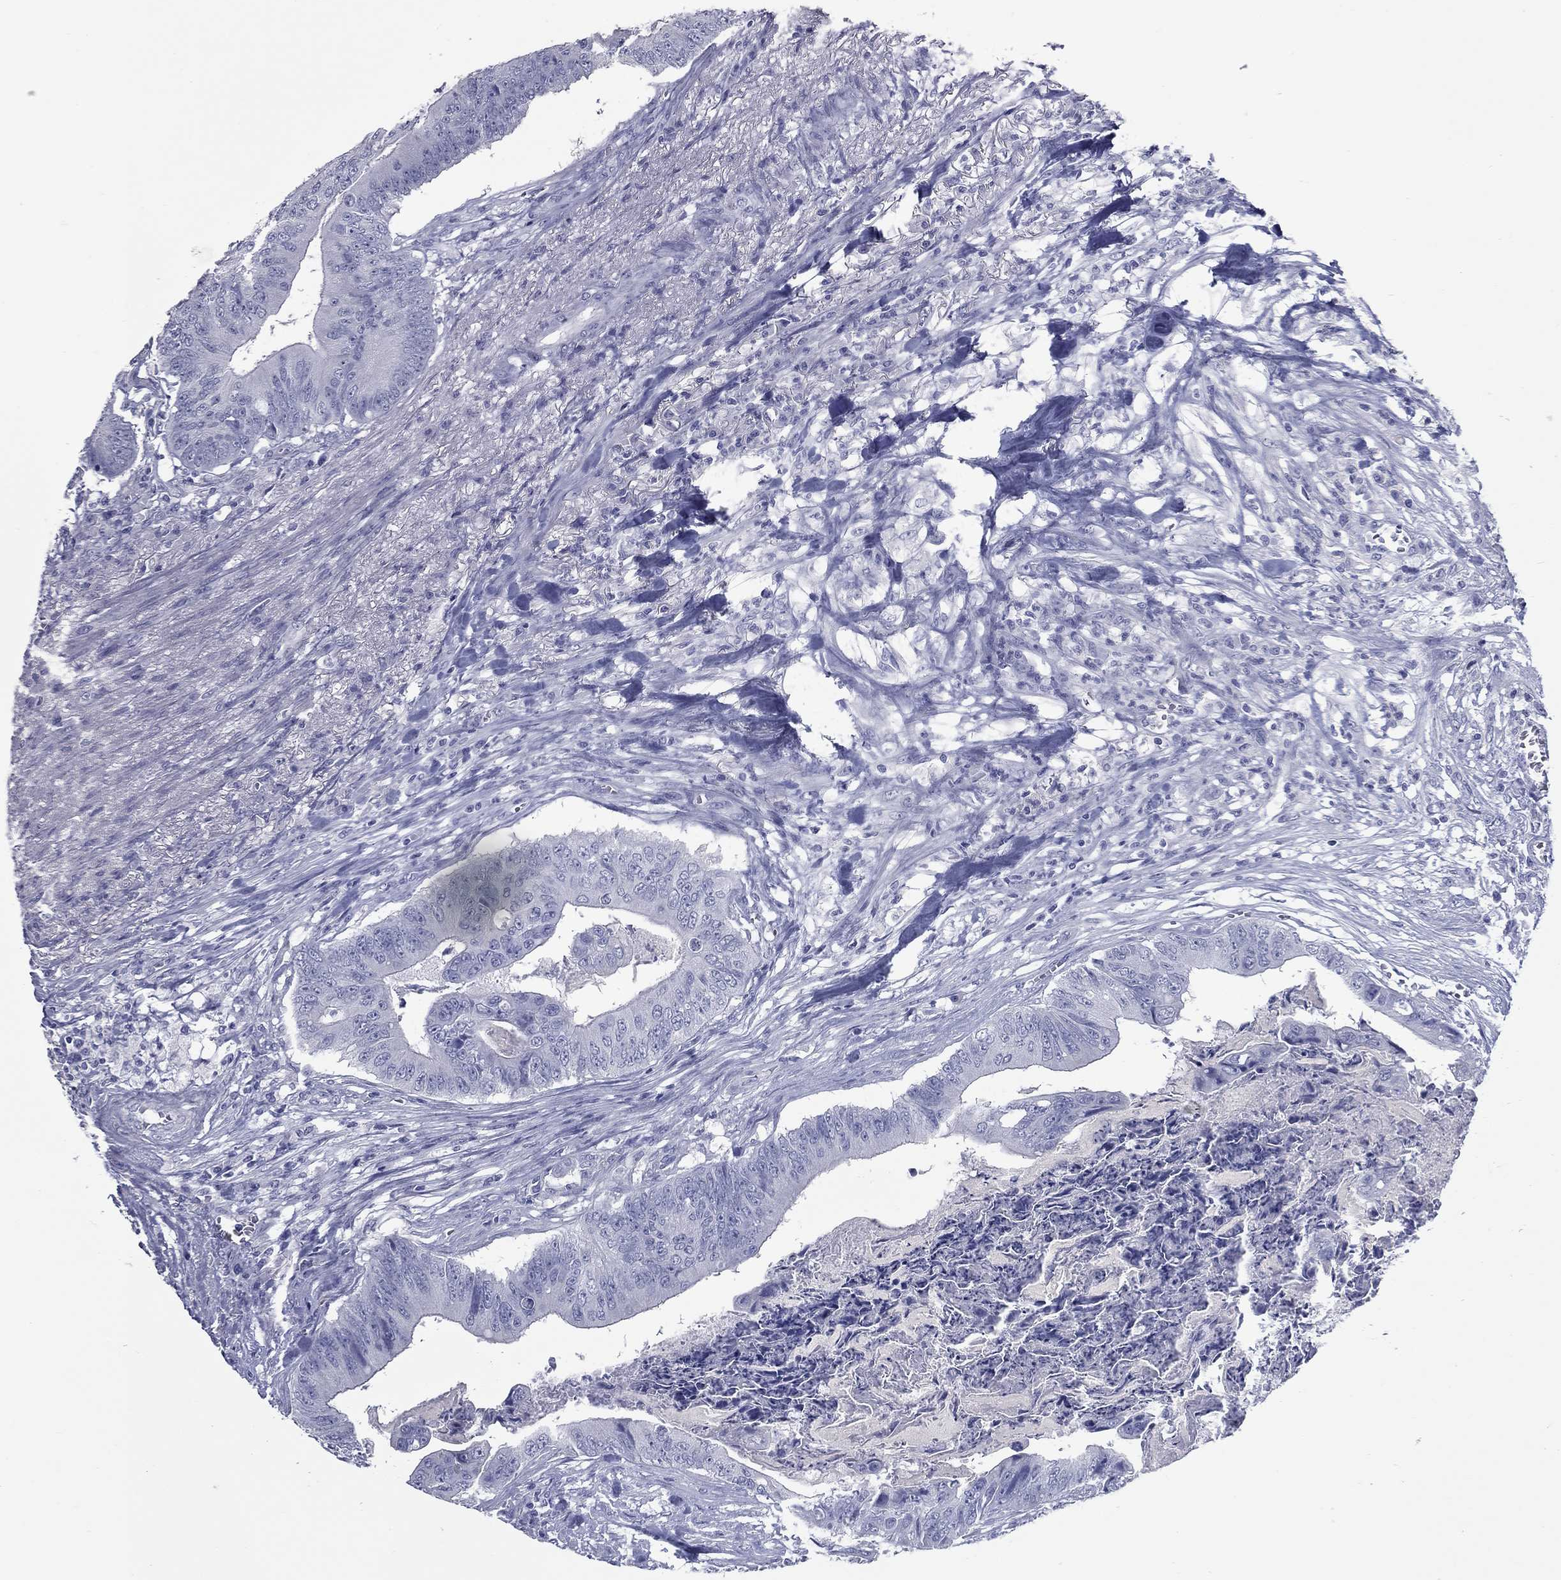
{"staining": {"intensity": "negative", "quantity": "none", "location": "none"}, "tissue": "colorectal cancer", "cell_type": "Tumor cells", "image_type": "cancer", "snomed": [{"axis": "morphology", "description": "Adenocarcinoma, NOS"}, {"axis": "topography", "description": "Colon"}], "caption": "Immunohistochemistry (IHC) of adenocarcinoma (colorectal) displays no staining in tumor cells. Nuclei are stained in blue.", "gene": "KIRREL2", "patient": {"sex": "male", "age": 84}}